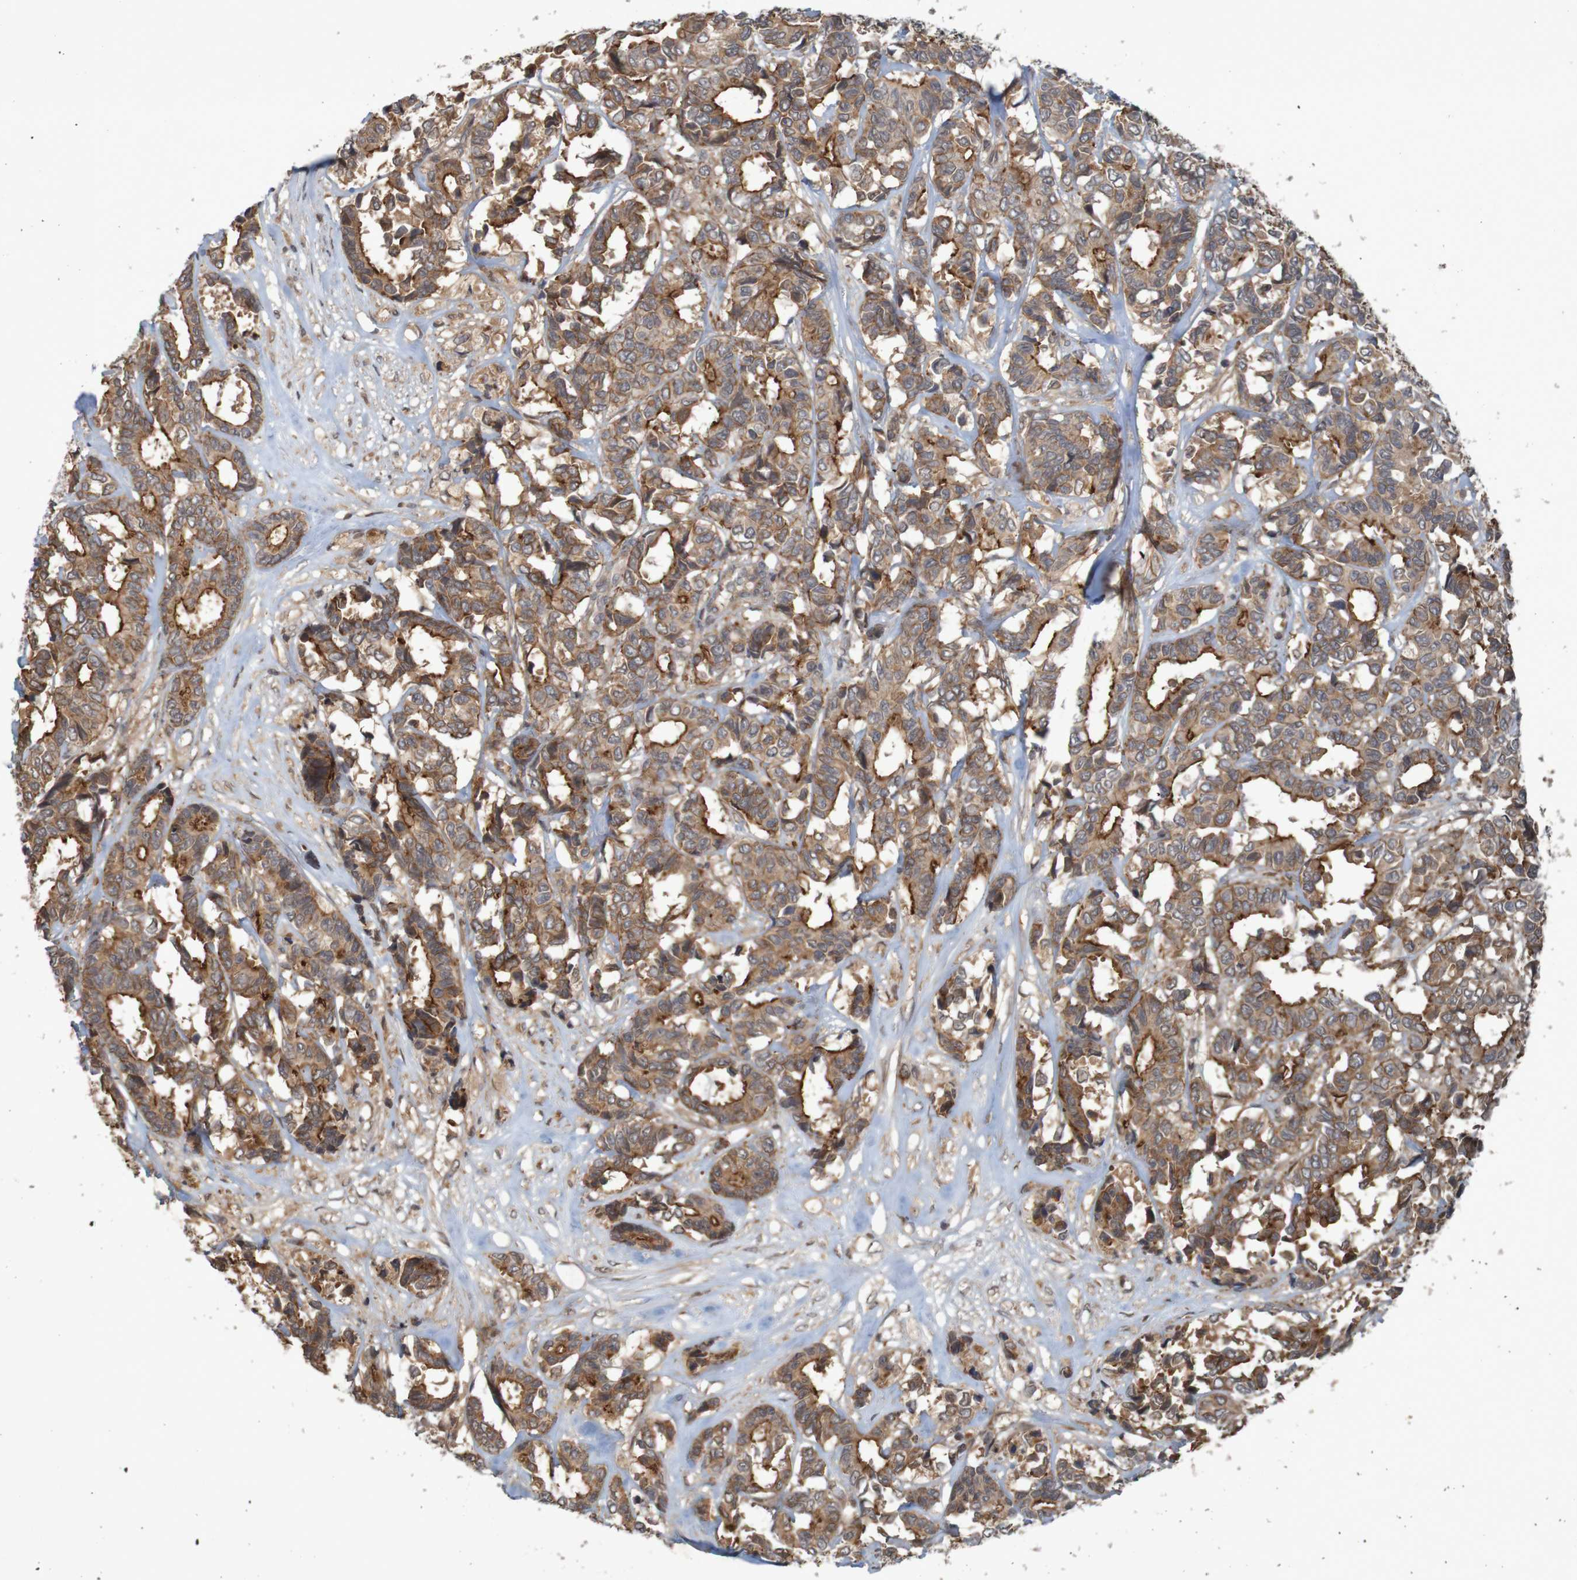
{"staining": {"intensity": "strong", "quantity": ">75%", "location": "cytoplasmic/membranous"}, "tissue": "breast cancer", "cell_type": "Tumor cells", "image_type": "cancer", "snomed": [{"axis": "morphology", "description": "Duct carcinoma"}, {"axis": "topography", "description": "Breast"}], "caption": "An image showing strong cytoplasmic/membranous positivity in about >75% of tumor cells in intraductal carcinoma (breast), as visualized by brown immunohistochemical staining.", "gene": "ARHGEF11", "patient": {"sex": "female", "age": 87}}